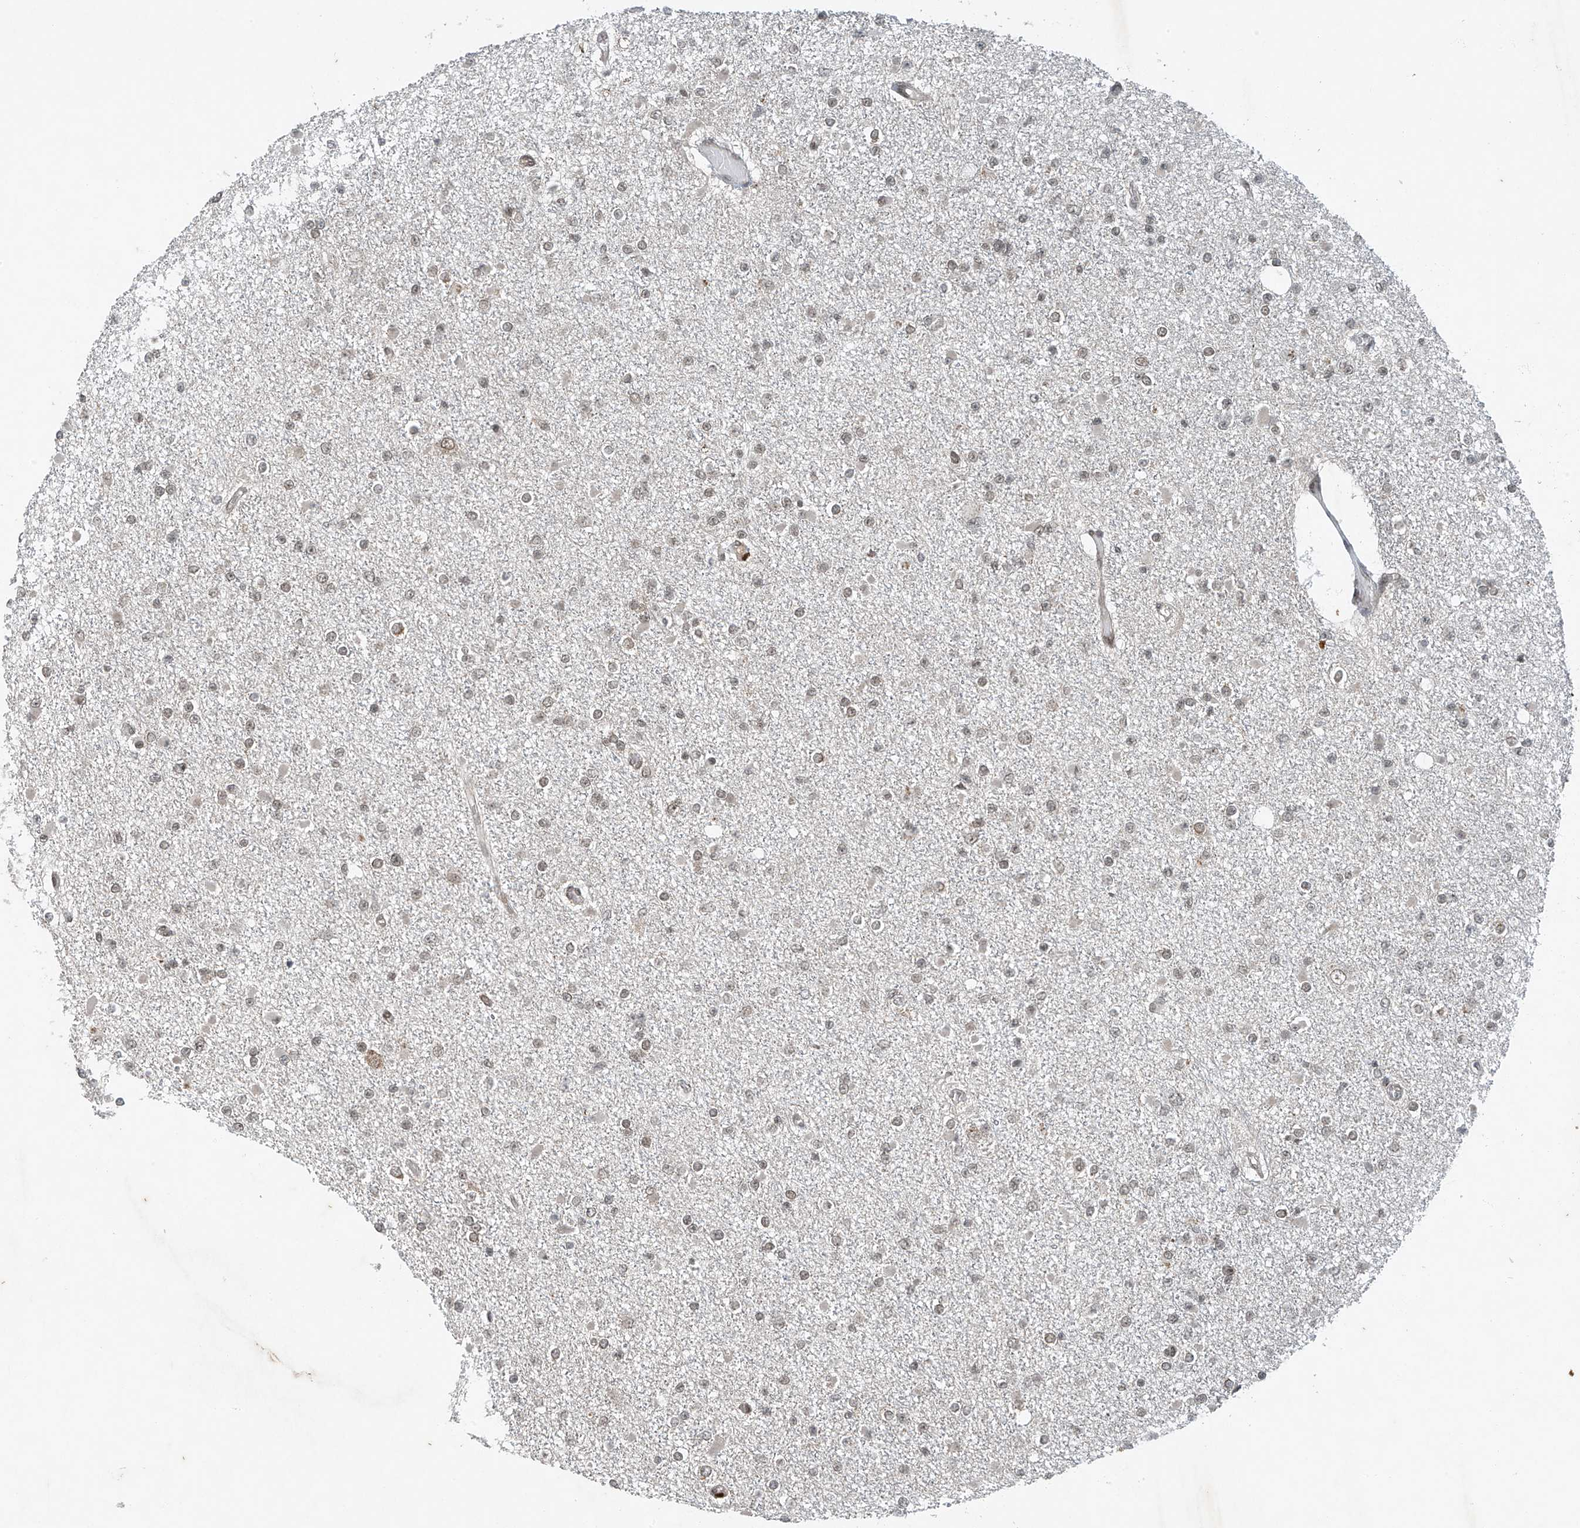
{"staining": {"intensity": "weak", "quantity": "25%-75%", "location": "nuclear"}, "tissue": "glioma", "cell_type": "Tumor cells", "image_type": "cancer", "snomed": [{"axis": "morphology", "description": "Glioma, malignant, Low grade"}, {"axis": "topography", "description": "Brain"}], "caption": "Immunohistochemistry (IHC) image of neoplastic tissue: human glioma stained using IHC displays low levels of weak protein expression localized specifically in the nuclear of tumor cells, appearing as a nuclear brown color.", "gene": "TAF8", "patient": {"sex": "female", "age": 22}}